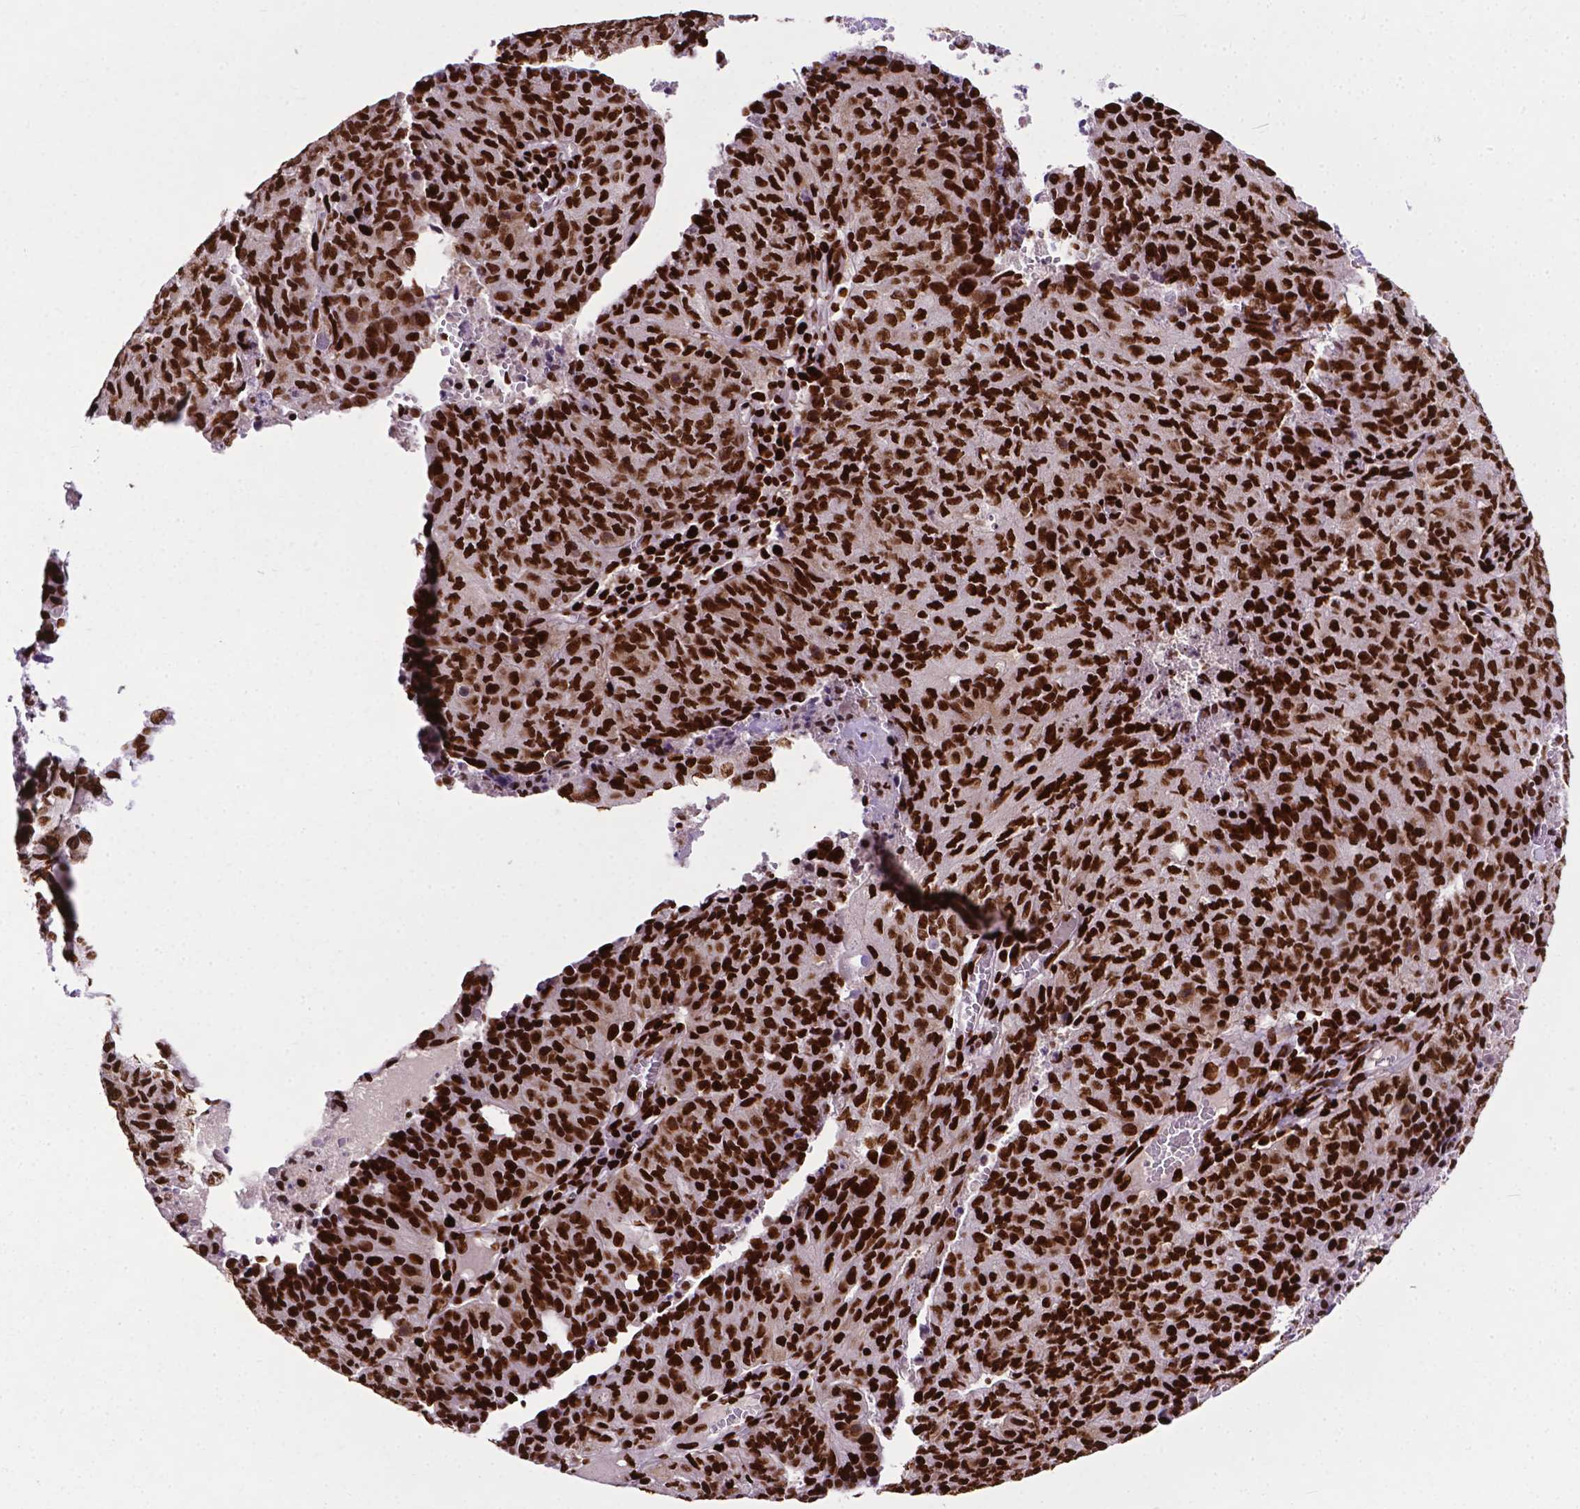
{"staining": {"intensity": "strong", "quantity": ">75%", "location": "nuclear"}, "tissue": "endometrial cancer", "cell_type": "Tumor cells", "image_type": "cancer", "snomed": [{"axis": "morphology", "description": "Adenocarcinoma, NOS"}, {"axis": "topography", "description": "Endometrium"}], "caption": "A brown stain shows strong nuclear expression of a protein in endometrial cancer tumor cells.", "gene": "SMIM5", "patient": {"sex": "female", "age": 82}}